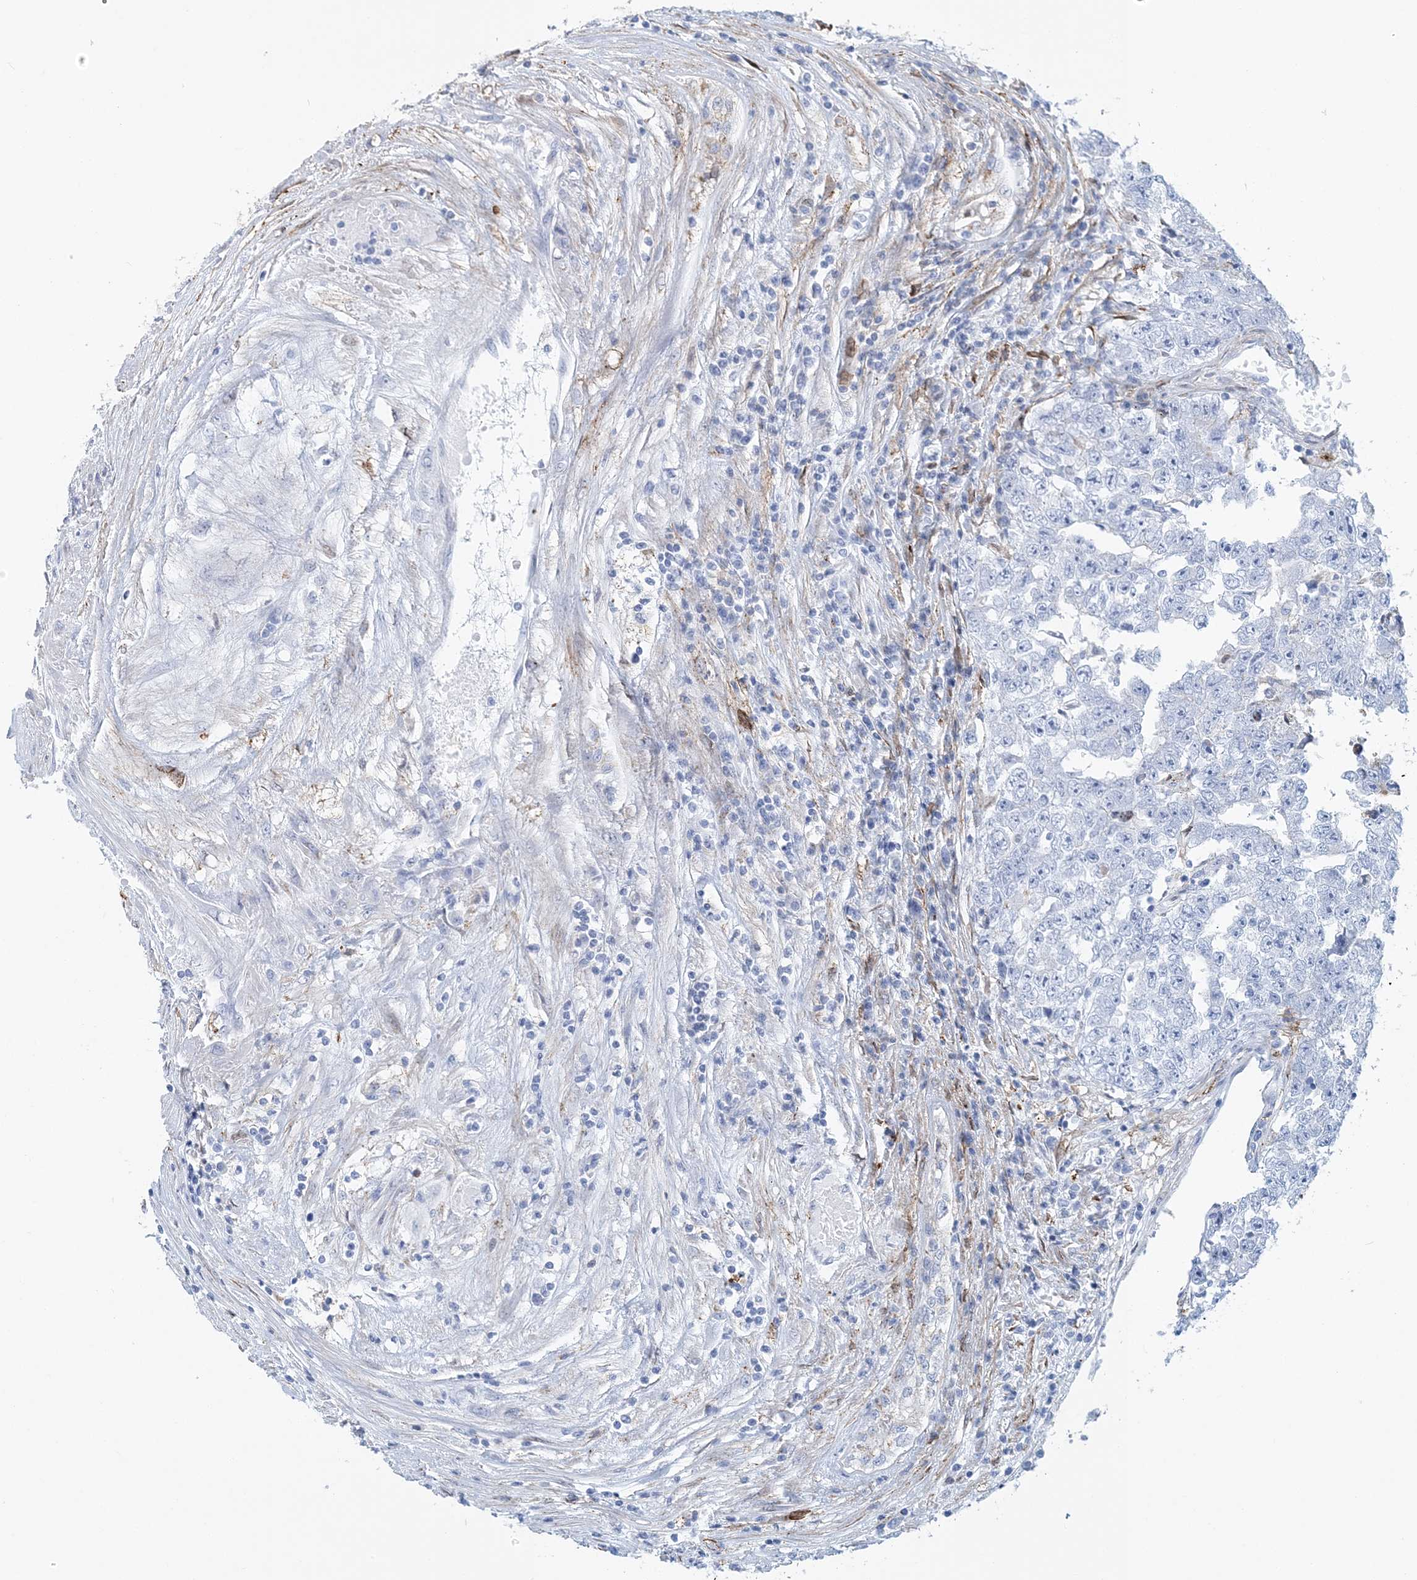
{"staining": {"intensity": "negative", "quantity": "none", "location": "none"}, "tissue": "testis cancer", "cell_type": "Tumor cells", "image_type": "cancer", "snomed": [{"axis": "morphology", "description": "Carcinoma, Embryonal, NOS"}, {"axis": "topography", "description": "Testis"}], "caption": "A high-resolution photomicrograph shows immunohistochemistry (IHC) staining of embryonal carcinoma (testis), which demonstrates no significant positivity in tumor cells.", "gene": "NKX6-1", "patient": {"sex": "male", "age": 25}}